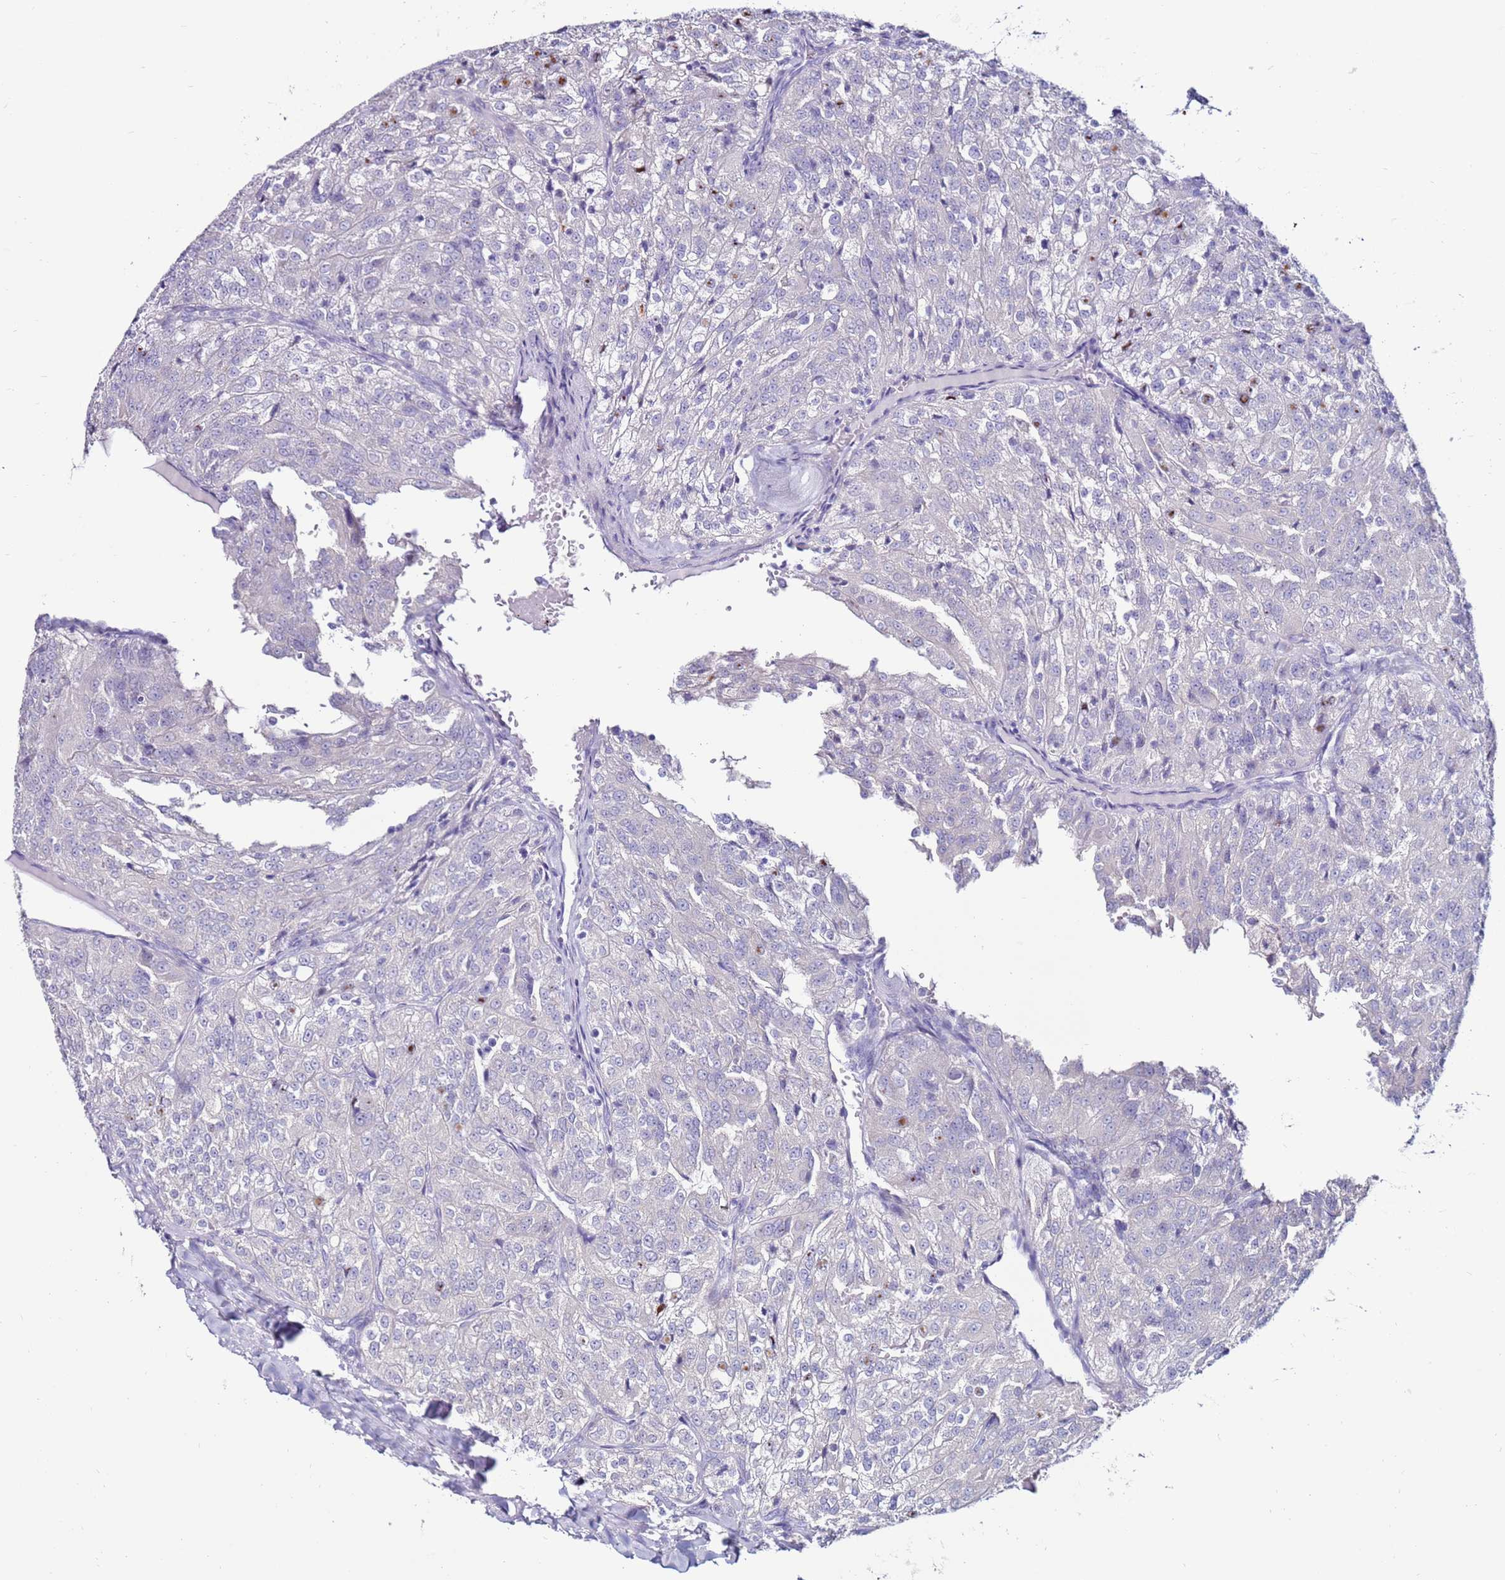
{"staining": {"intensity": "negative", "quantity": "none", "location": "none"}, "tissue": "renal cancer", "cell_type": "Tumor cells", "image_type": "cancer", "snomed": [{"axis": "morphology", "description": "Adenocarcinoma, NOS"}, {"axis": "topography", "description": "Kidney"}], "caption": "The micrograph displays no significant expression in tumor cells of renal cancer (adenocarcinoma).", "gene": "GPN3", "patient": {"sex": "female", "age": 63}}